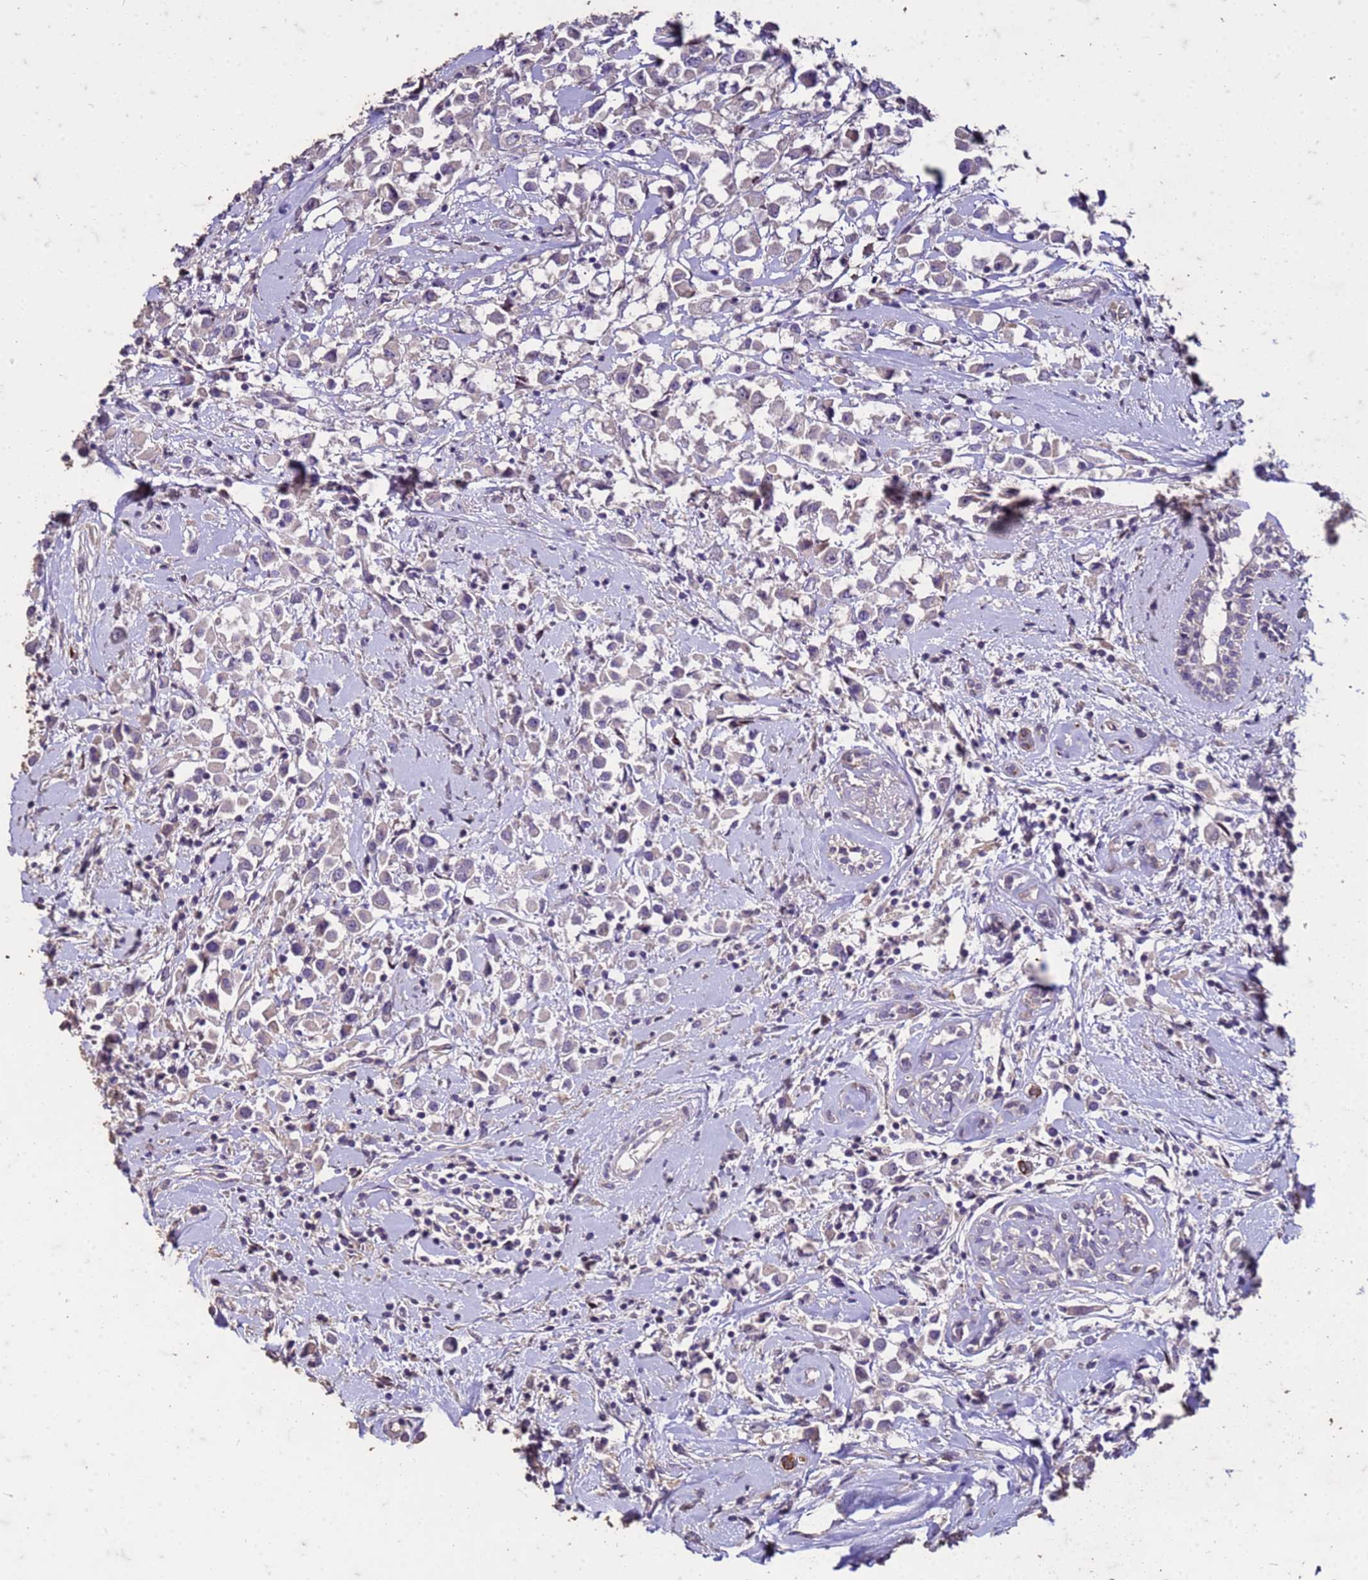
{"staining": {"intensity": "negative", "quantity": "none", "location": "none"}, "tissue": "breast cancer", "cell_type": "Tumor cells", "image_type": "cancer", "snomed": [{"axis": "morphology", "description": "Duct carcinoma"}, {"axis": "topography", "description": "Breast"}], "caption": "Immunohistochemistry (IHC) of human breast cancer demonstrates no staining in tumor cells.", "gene": "FAM184B", "patient": {"sex": "female", "age": 87}}